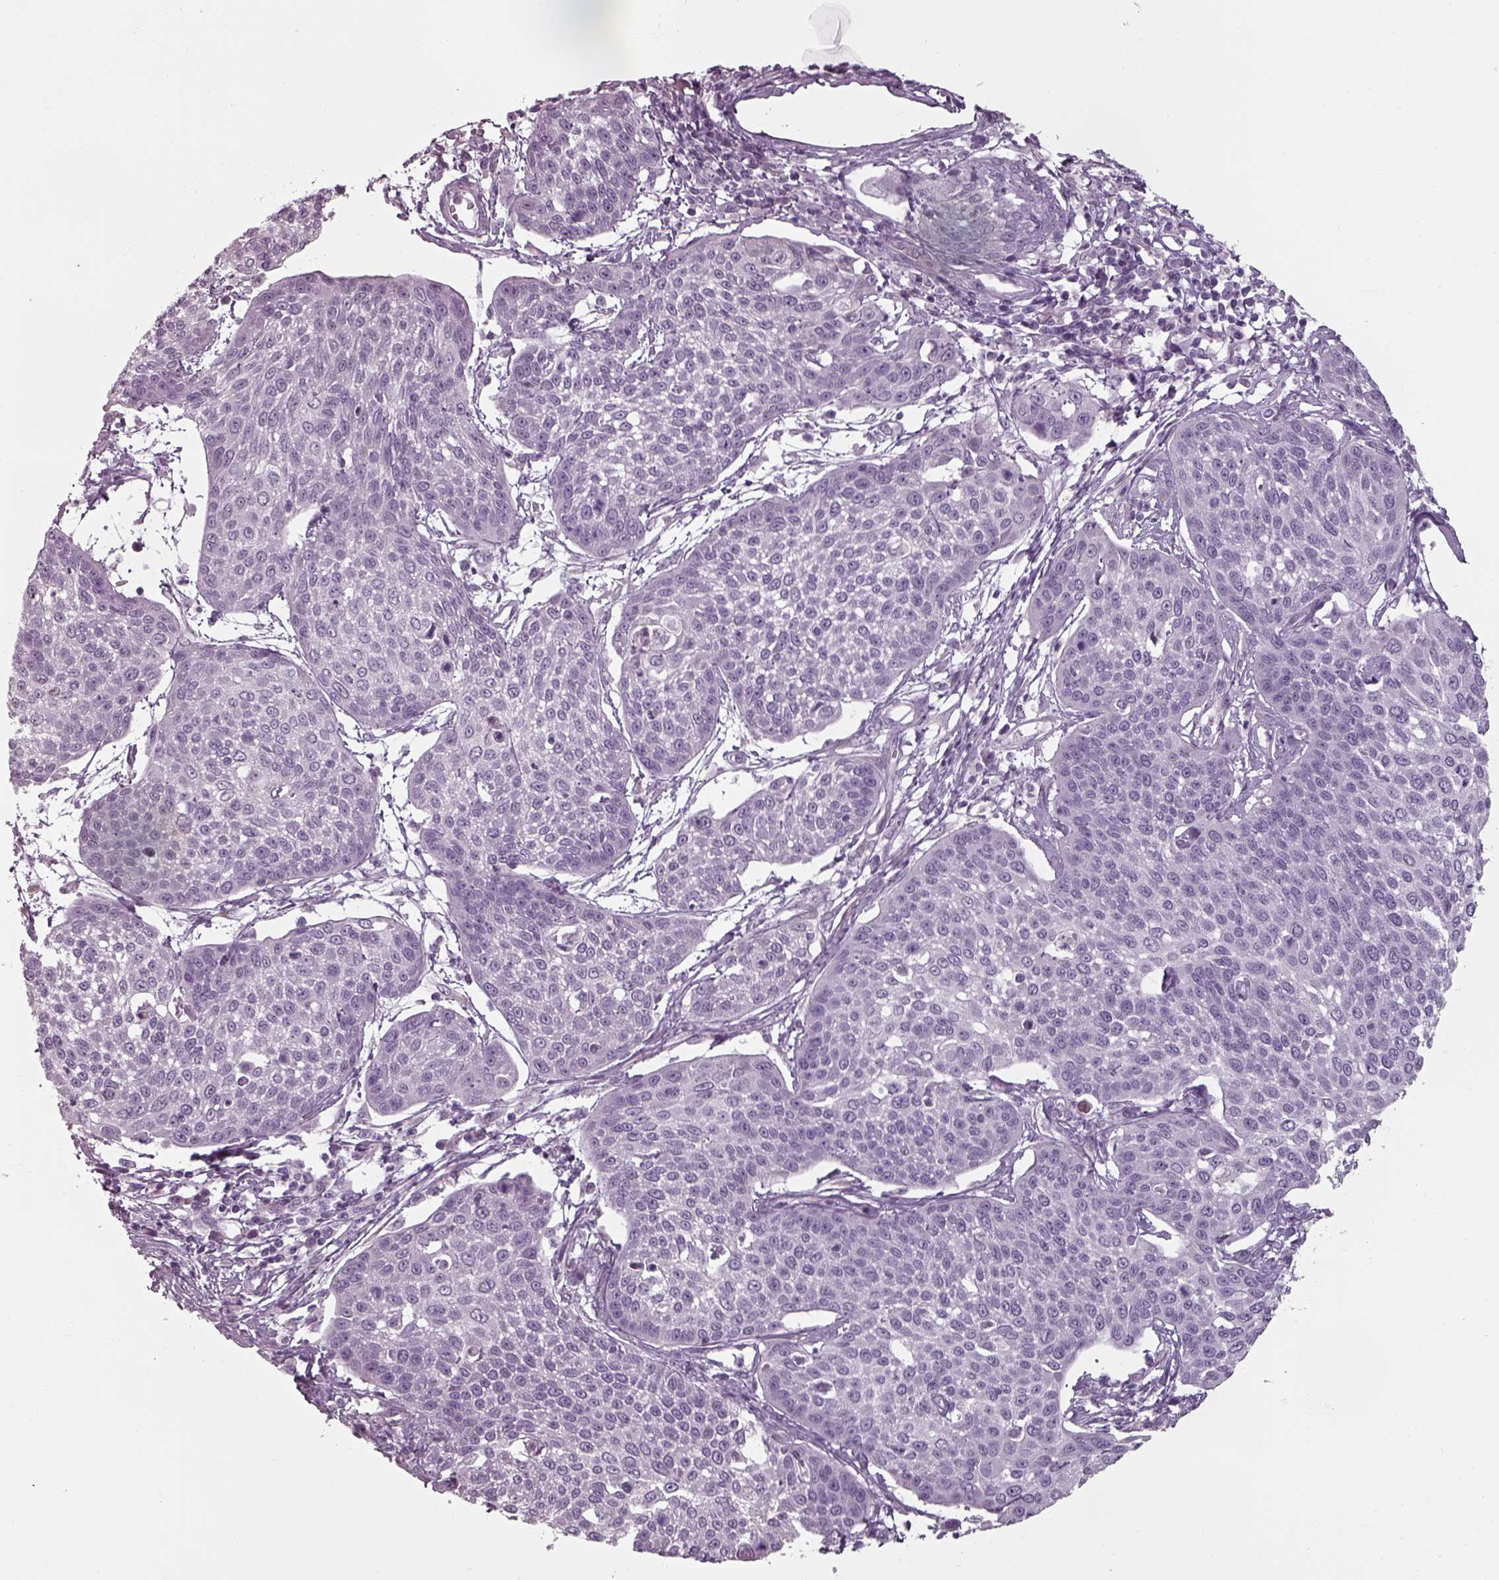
{"staining": {"intensity": "negative", "quantity": "none", "location": "none"}, "tissue": "cervical cancer", "cell_type": "Tumor cells", "image_type": "cancer", "snomed": [{"axis": "morphology", "description": "Squamous cell carcinoma, NOS"}, {"axis": "topography", "description": "Cervix"}], "caption": "An image of human cervical squamous cell carcinoma is negative for staining in tumor cells.", "gene": "SEPTIN14", "patient": {"sex": "female", "age": 34}}